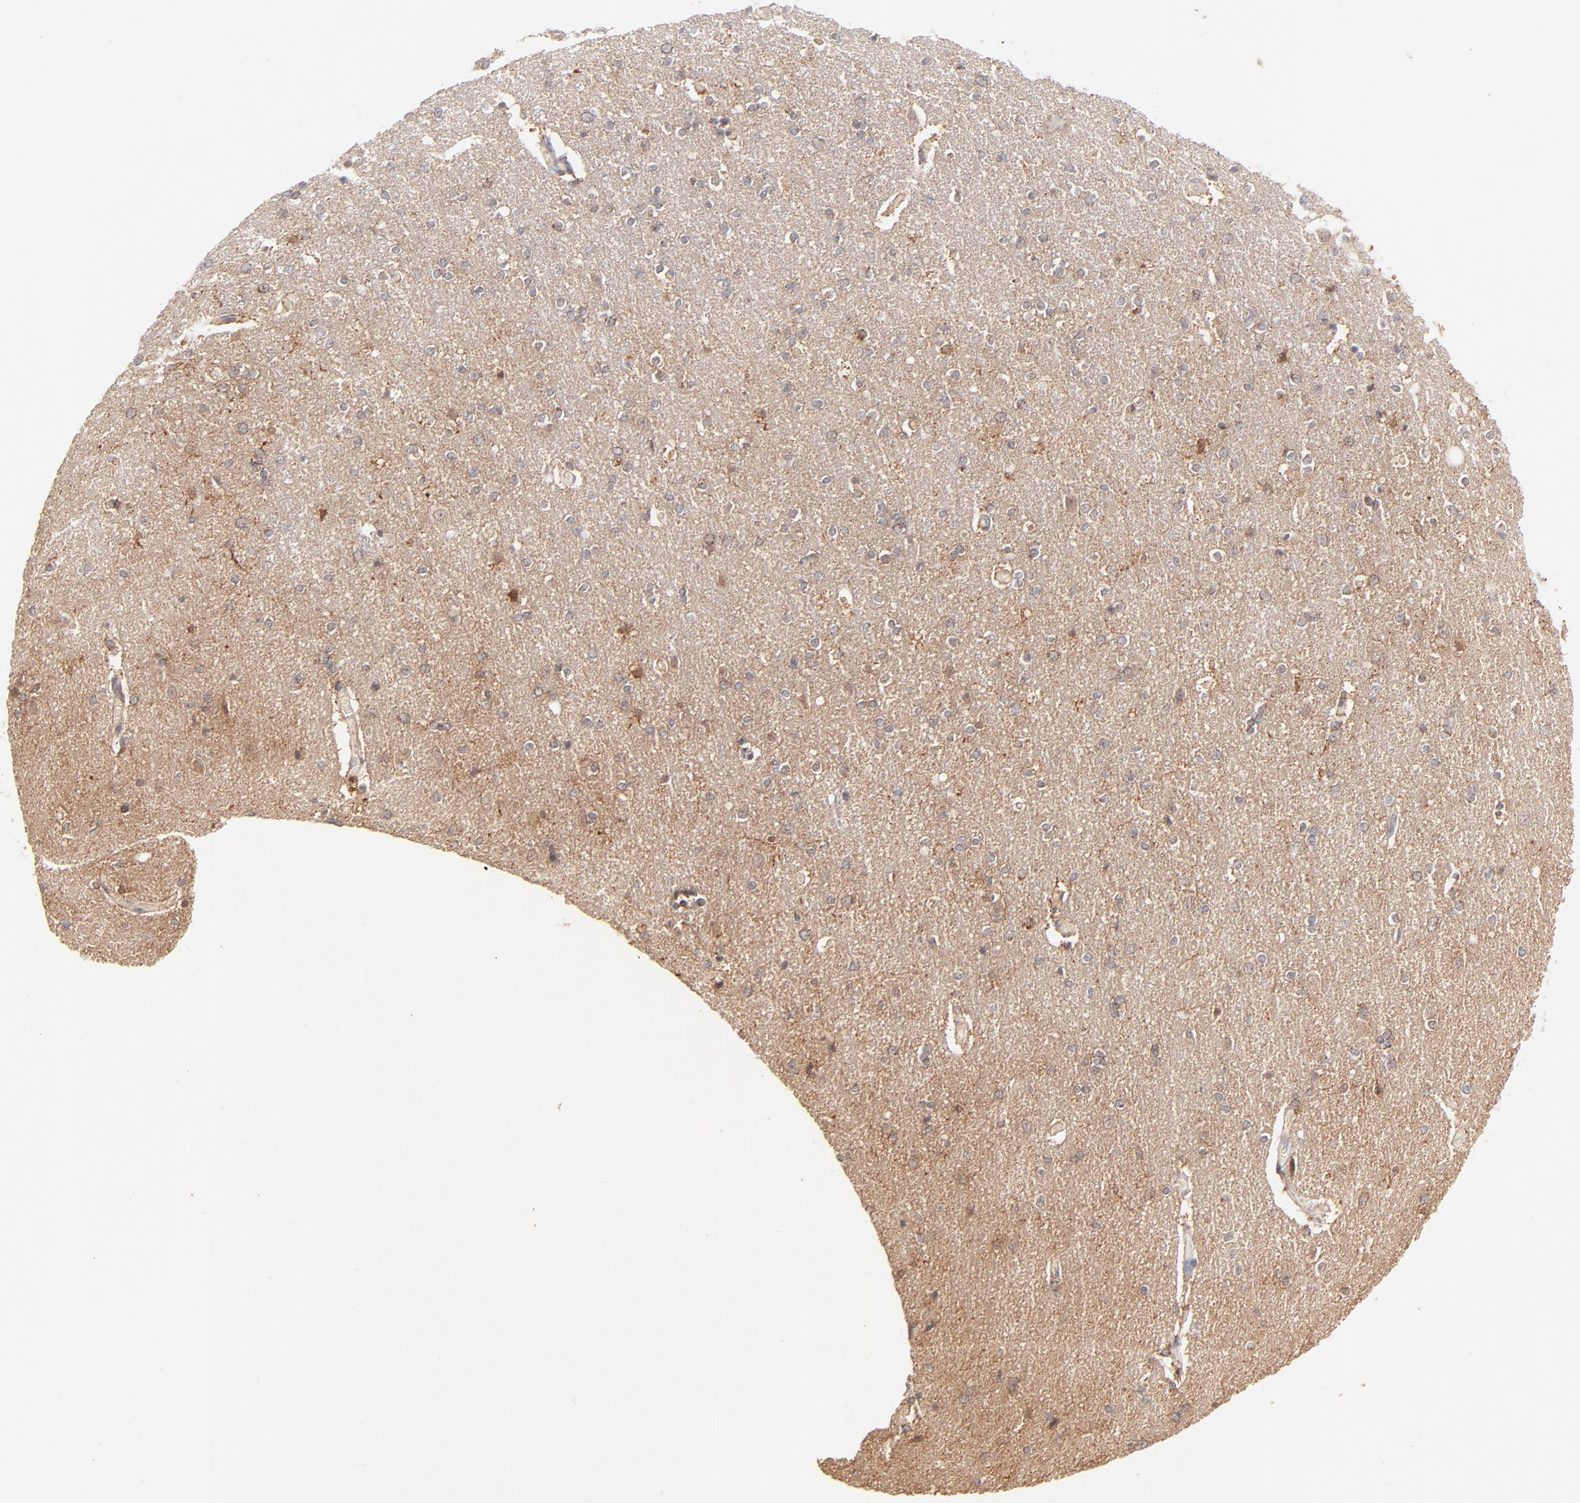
{"staining": {"intensity": "negative", "quantity": "none", "location": "none"}, "tissue": "caudate", "cell_type": "Glial cells", "image_type": "normal", "snomed": [{"axis": "morphology", "description": "Normal tissue, NOS"}, {"axis": "topography", "description": "Lateral ventricle wall"}], "caption": "This is a photomicrograph of IHC staining of unremarkable caudate, which shows no positivity in glial cells. Brightfield microscopy of IHC stained with DAB (brown) and hematoxylin (blue), captured at high magnification.", "gene": "CSPG4", "patient": {"sex": "female", "age": 54}}